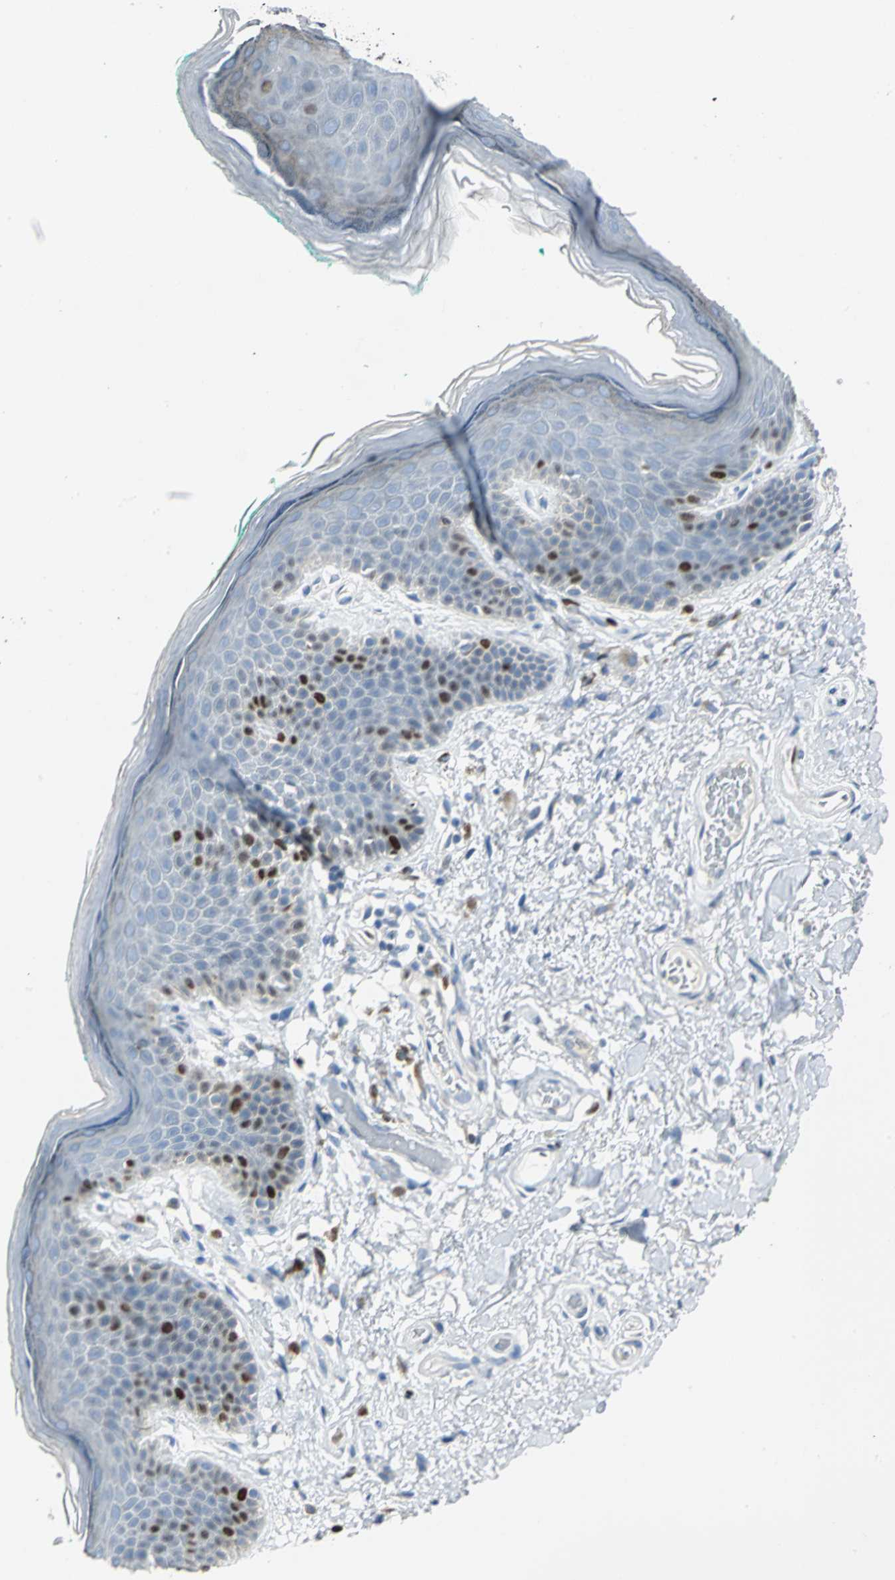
{"staining": {"intensity": "strong", "quantity": "<25%", "location": "nuclear"}, "tissue": "skin", "cell_type": "Epidermal cells", "image_type": "normal", "snomed": [{"axis": "morphology", "description": "Normal tissue, NOS"}, {"axis": "topography", "description": "Anal"}], "caption": "This micrograph demonstrates immunohistochemistry staining of unremarkable skin, with medium strong nuclear staining in about <25% of epidermal cells.", "gene": "MCM4", "patient": {"sex": "male", "age": 74}}